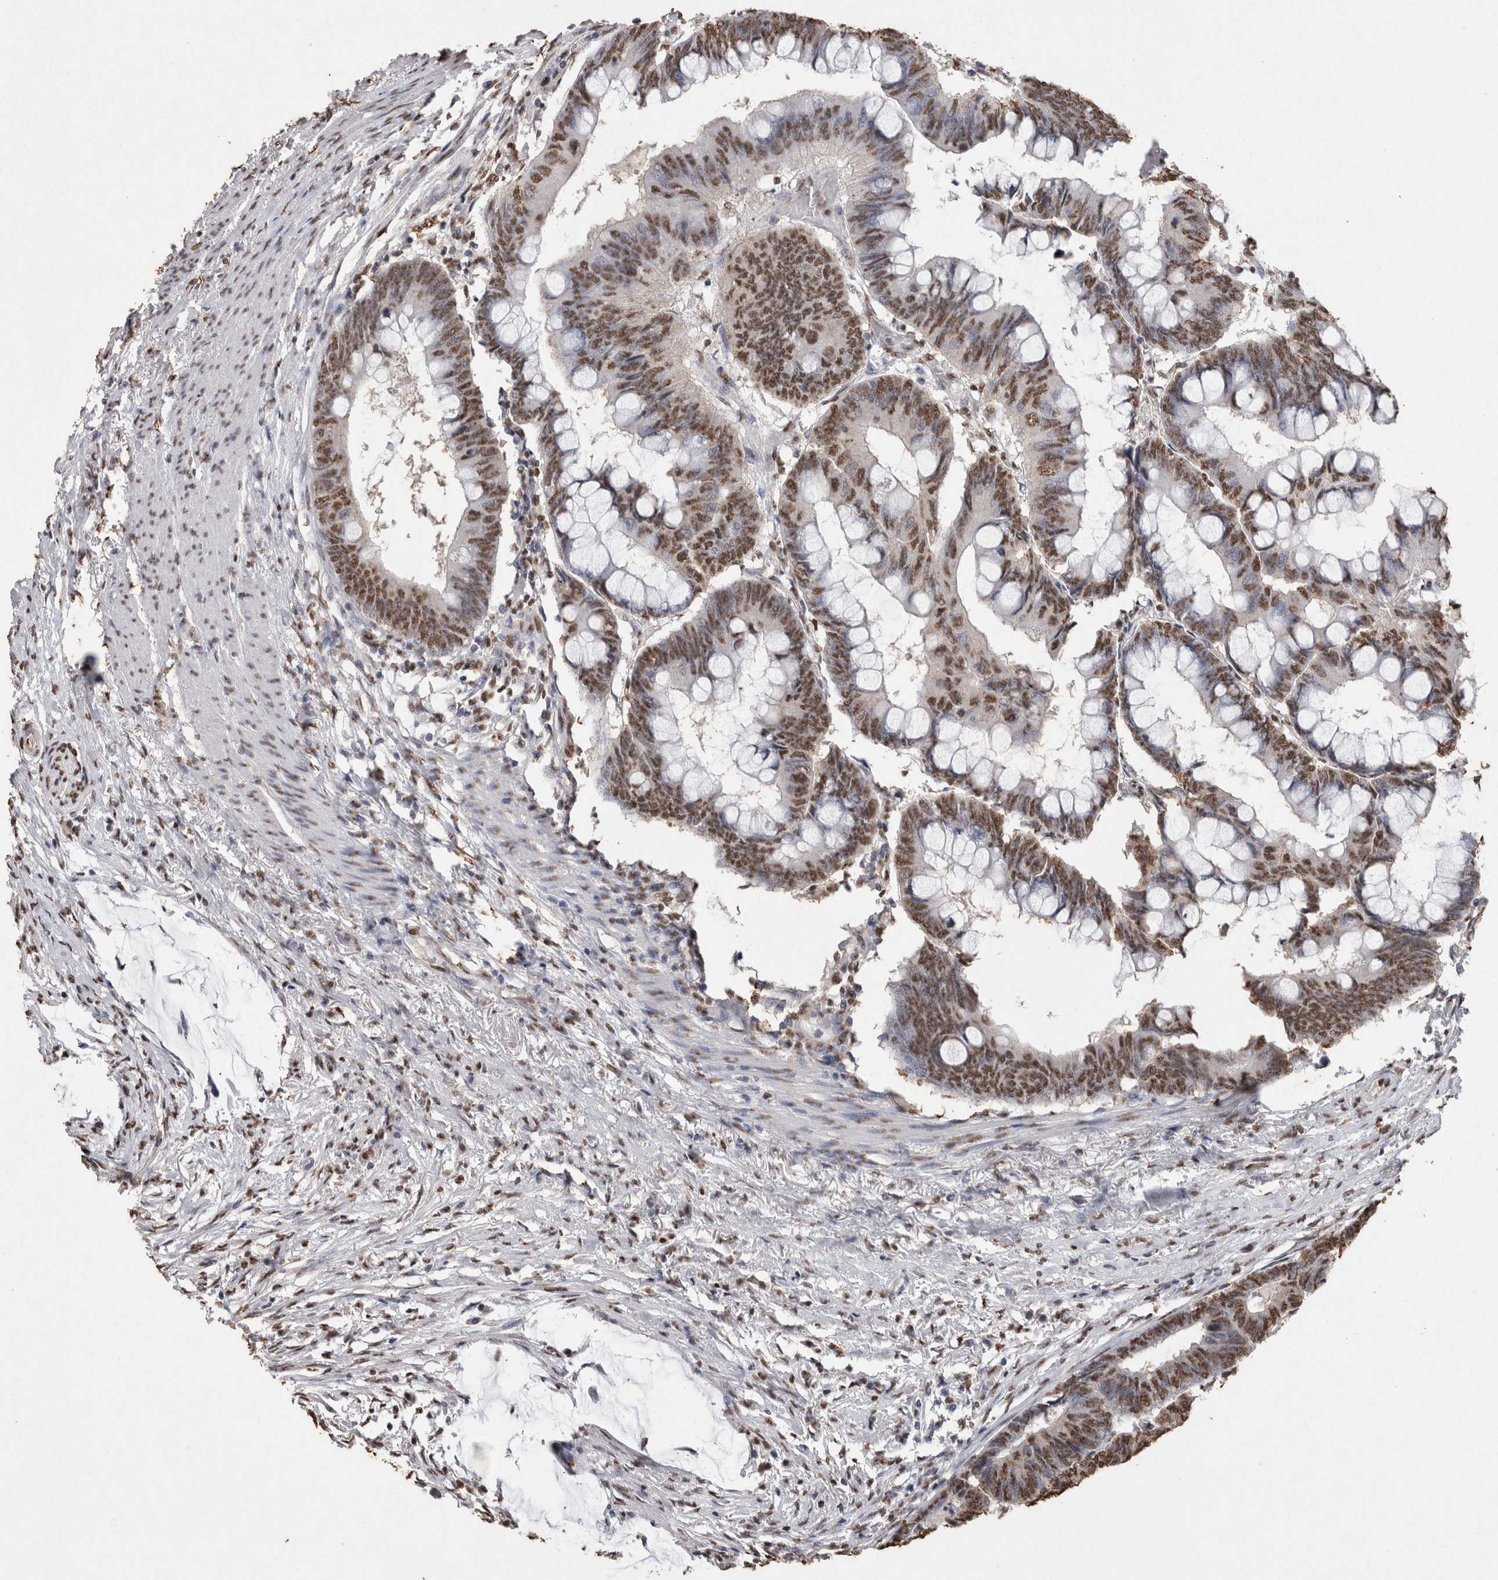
{"staining": {"intensity": "moderate", "quantity": ">75%", "location": "nuclear"}, "tissue": "colorectal cancer", "cell_type": "Tumor cells", "image_type": "cancer", "snomed": [{"axis": "morphology", "description": "Normal tissue, NOS"}, {"axis": "morphology", "description": "Adenocarcinoma, NOS"}, {"axis": "topography", "description": "Rectum"}, {"axis": "topography", "description": "Peripheral nerve tissue"}], "caption": "Brown immunohistochemical staining in colorectal adenocarcinoma exhibits moderate nuclear staining in about >75% of tumor cells.", "gene": "NTHL1", "patient": {"sex": "male", "age": 92}}